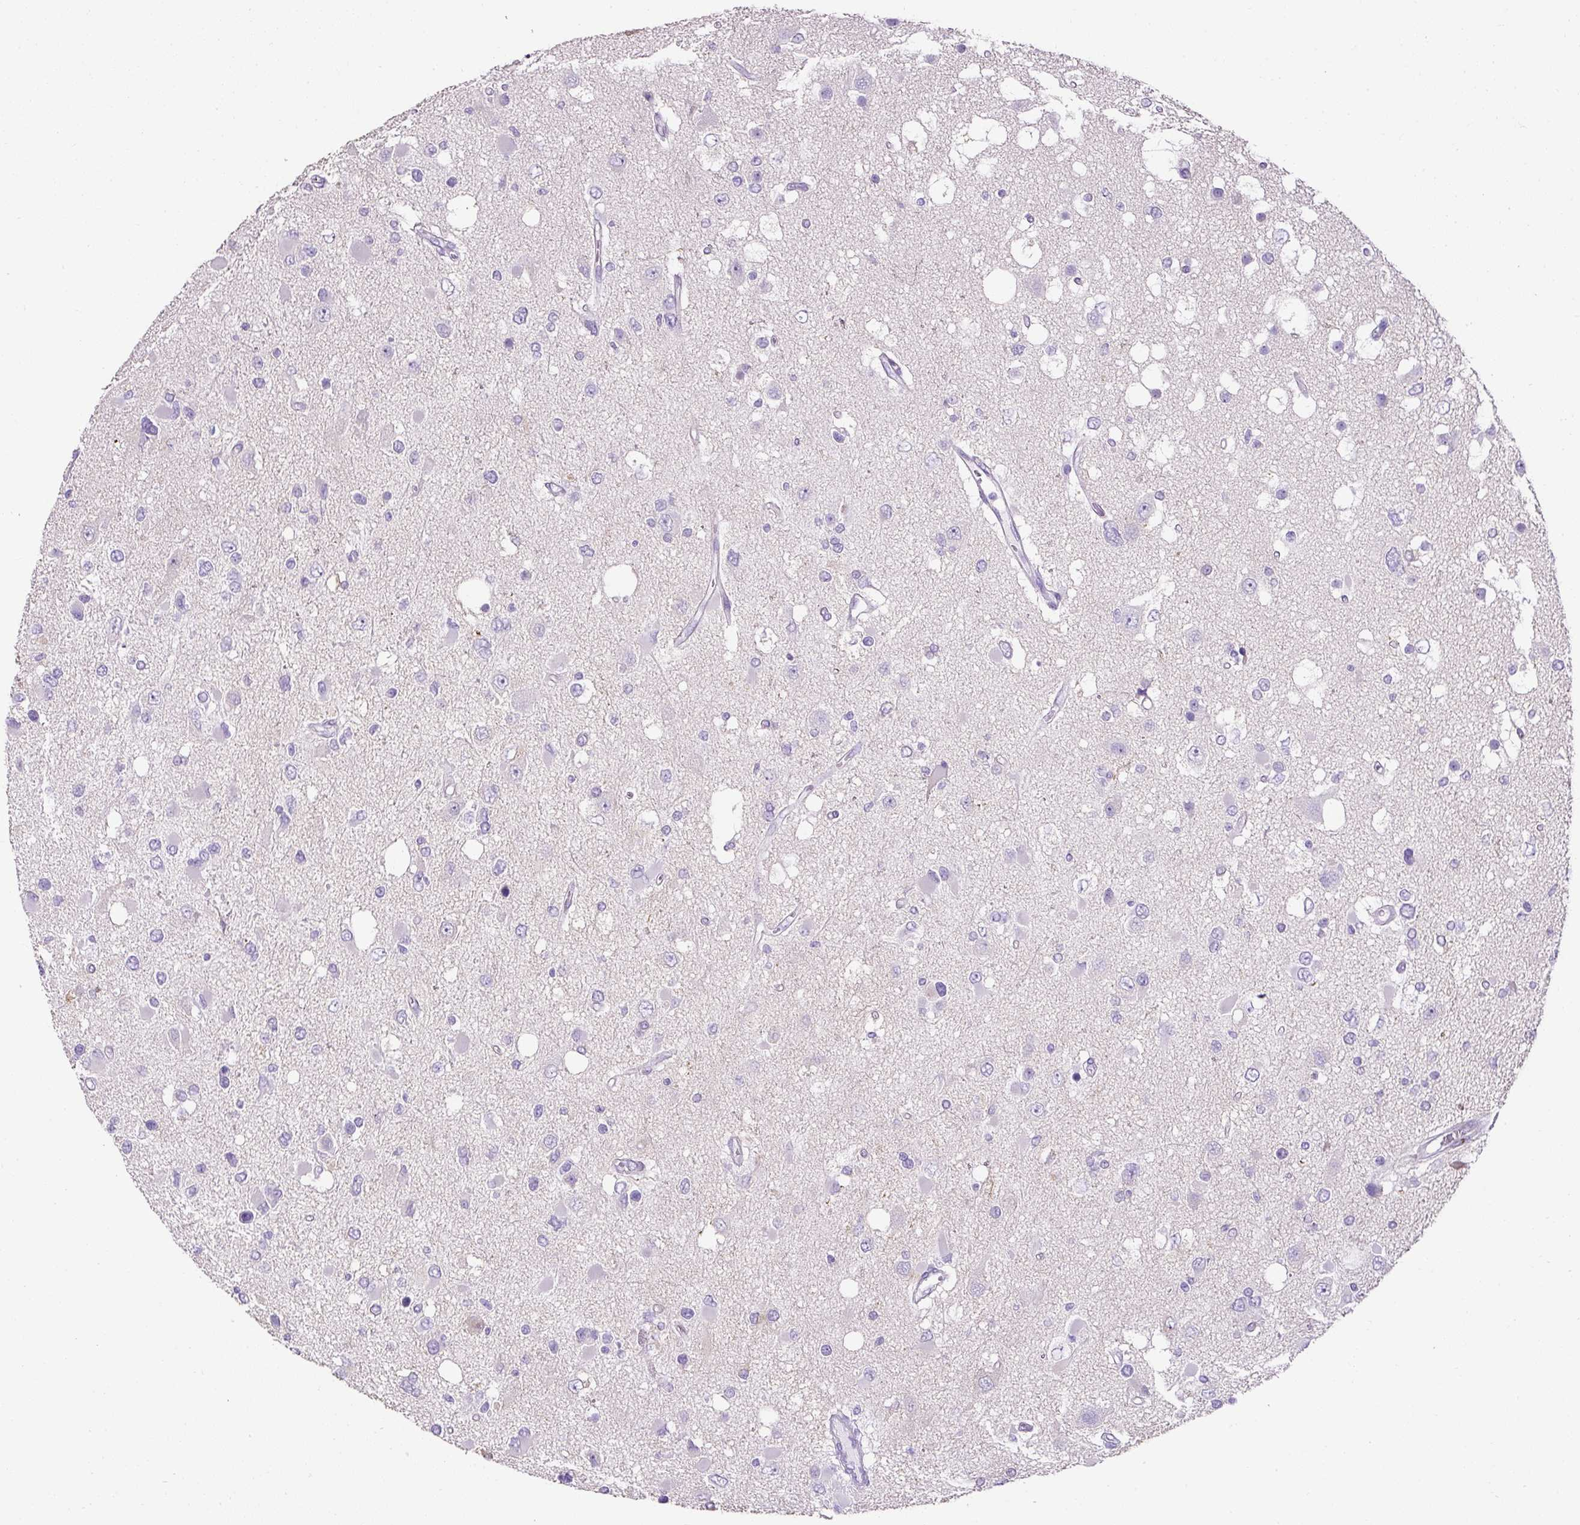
{"staining": {"intensity": "negative", "quantity": "none", "location": "none"}, "tissue": "glioma", "cell_type": "Tumor cells", "image_type": "cancer", "snomed": [{"axis": "morphology", "description": "Glioma, malignant, High grade"}, {"axis": "topography", "description": "Brain"}], "caption": "IHC image of neoplastic tissue: malignant high-grade glioma stained with DAB (3,3'-diaminobenzidine) exhibits no significant protein staining in tumor cells.", "gene": "C2CD4C", "patient": {"sex": "male", "age": 53}}